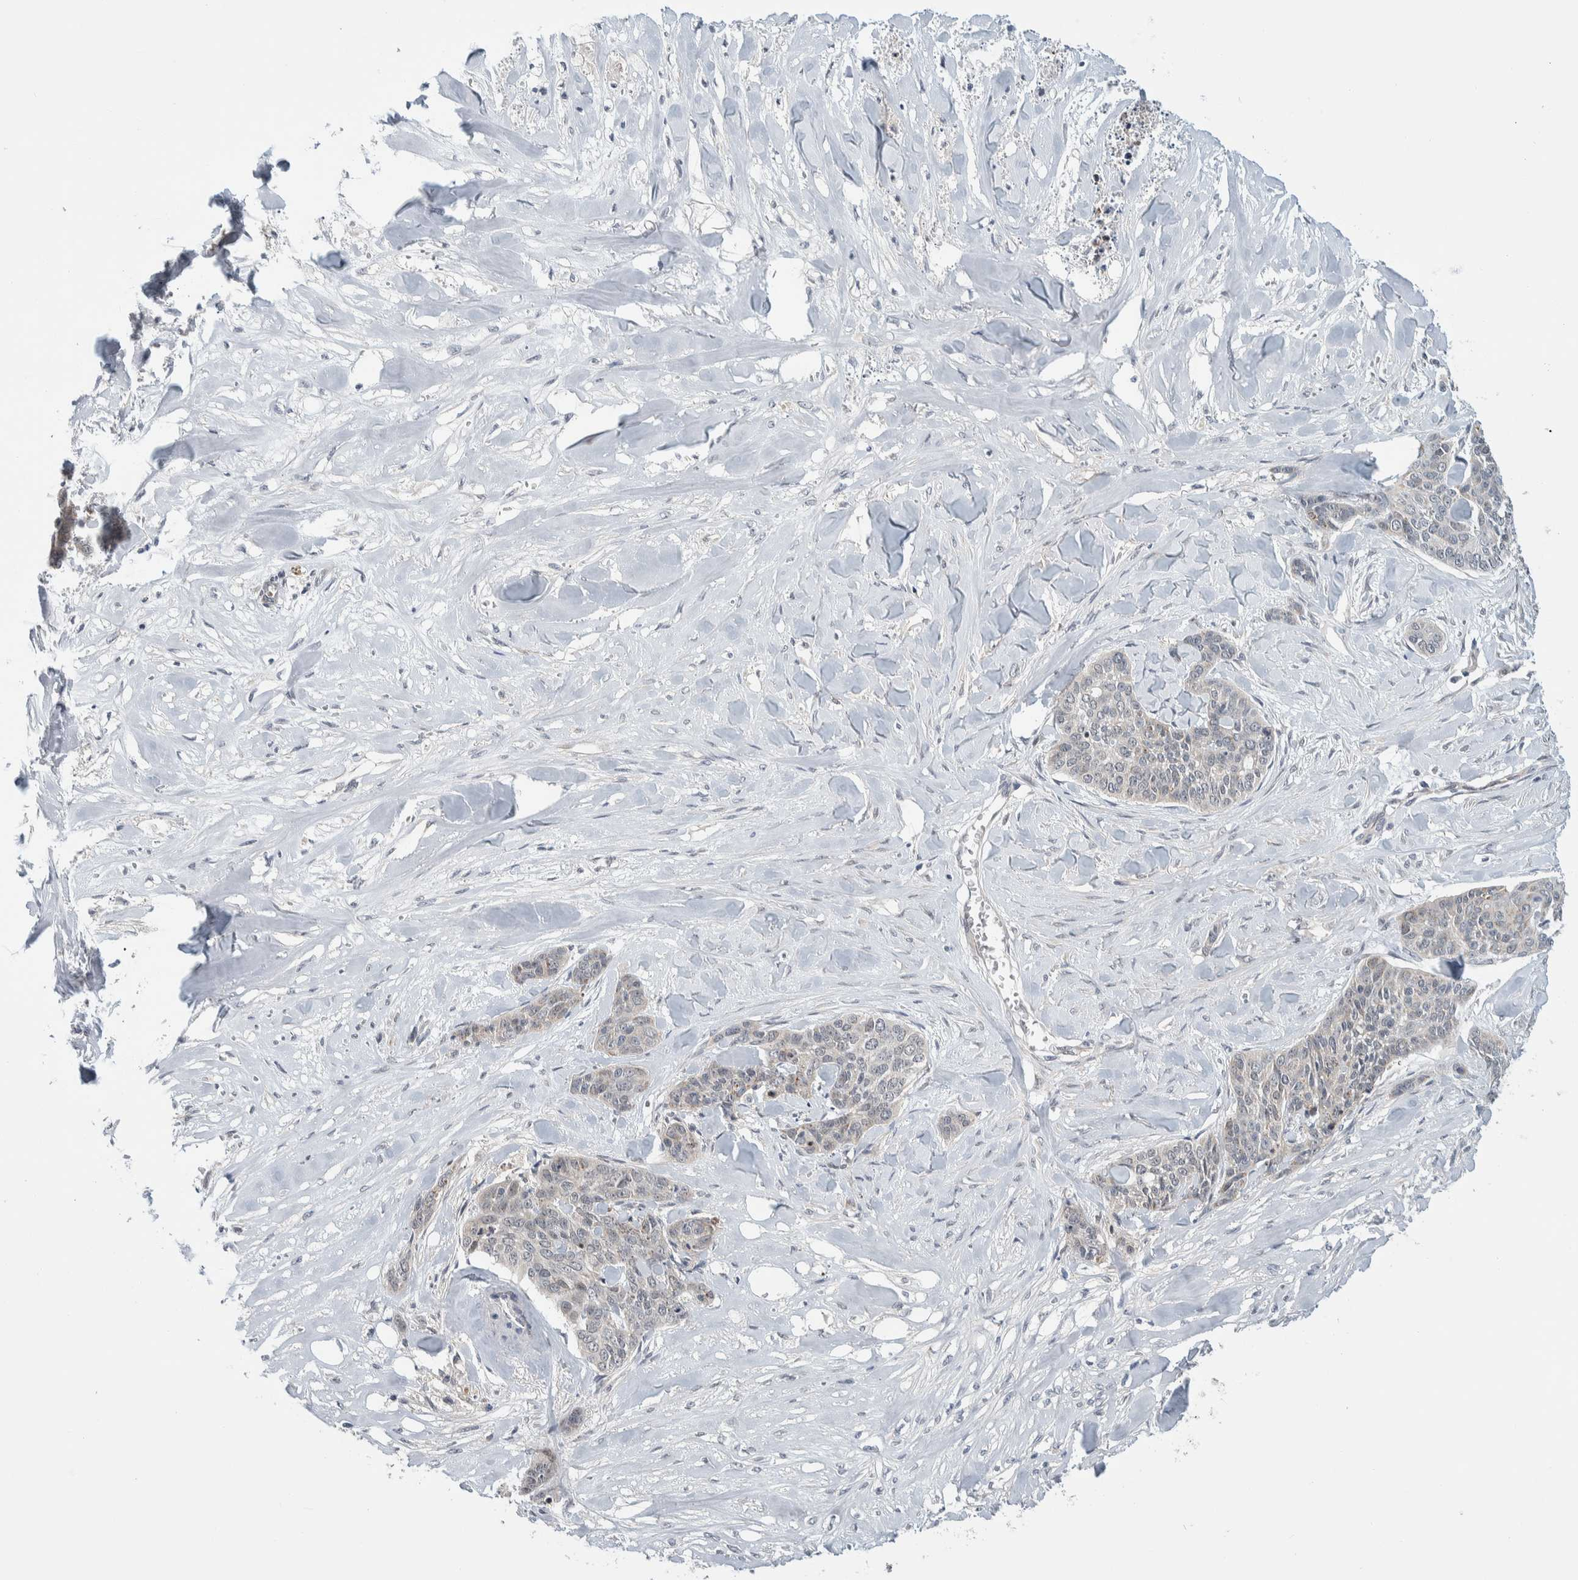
{"staining": {"intensity": "negative", "quantity": "none", "location": "none"}, "tissue": "skin cancer", "cell_type": "Tumor cells", "image_type": "cancer", "snomed": [{"axis": "morphology", "description": "Basal cell carcinoma"}, {"axis": "topography", "description": "Skin"}], "caption": "There is no significant staining in tumor cells of skin cancer.", "gene": "SHPK", "patient": {"sex": "female", "age": 64}}